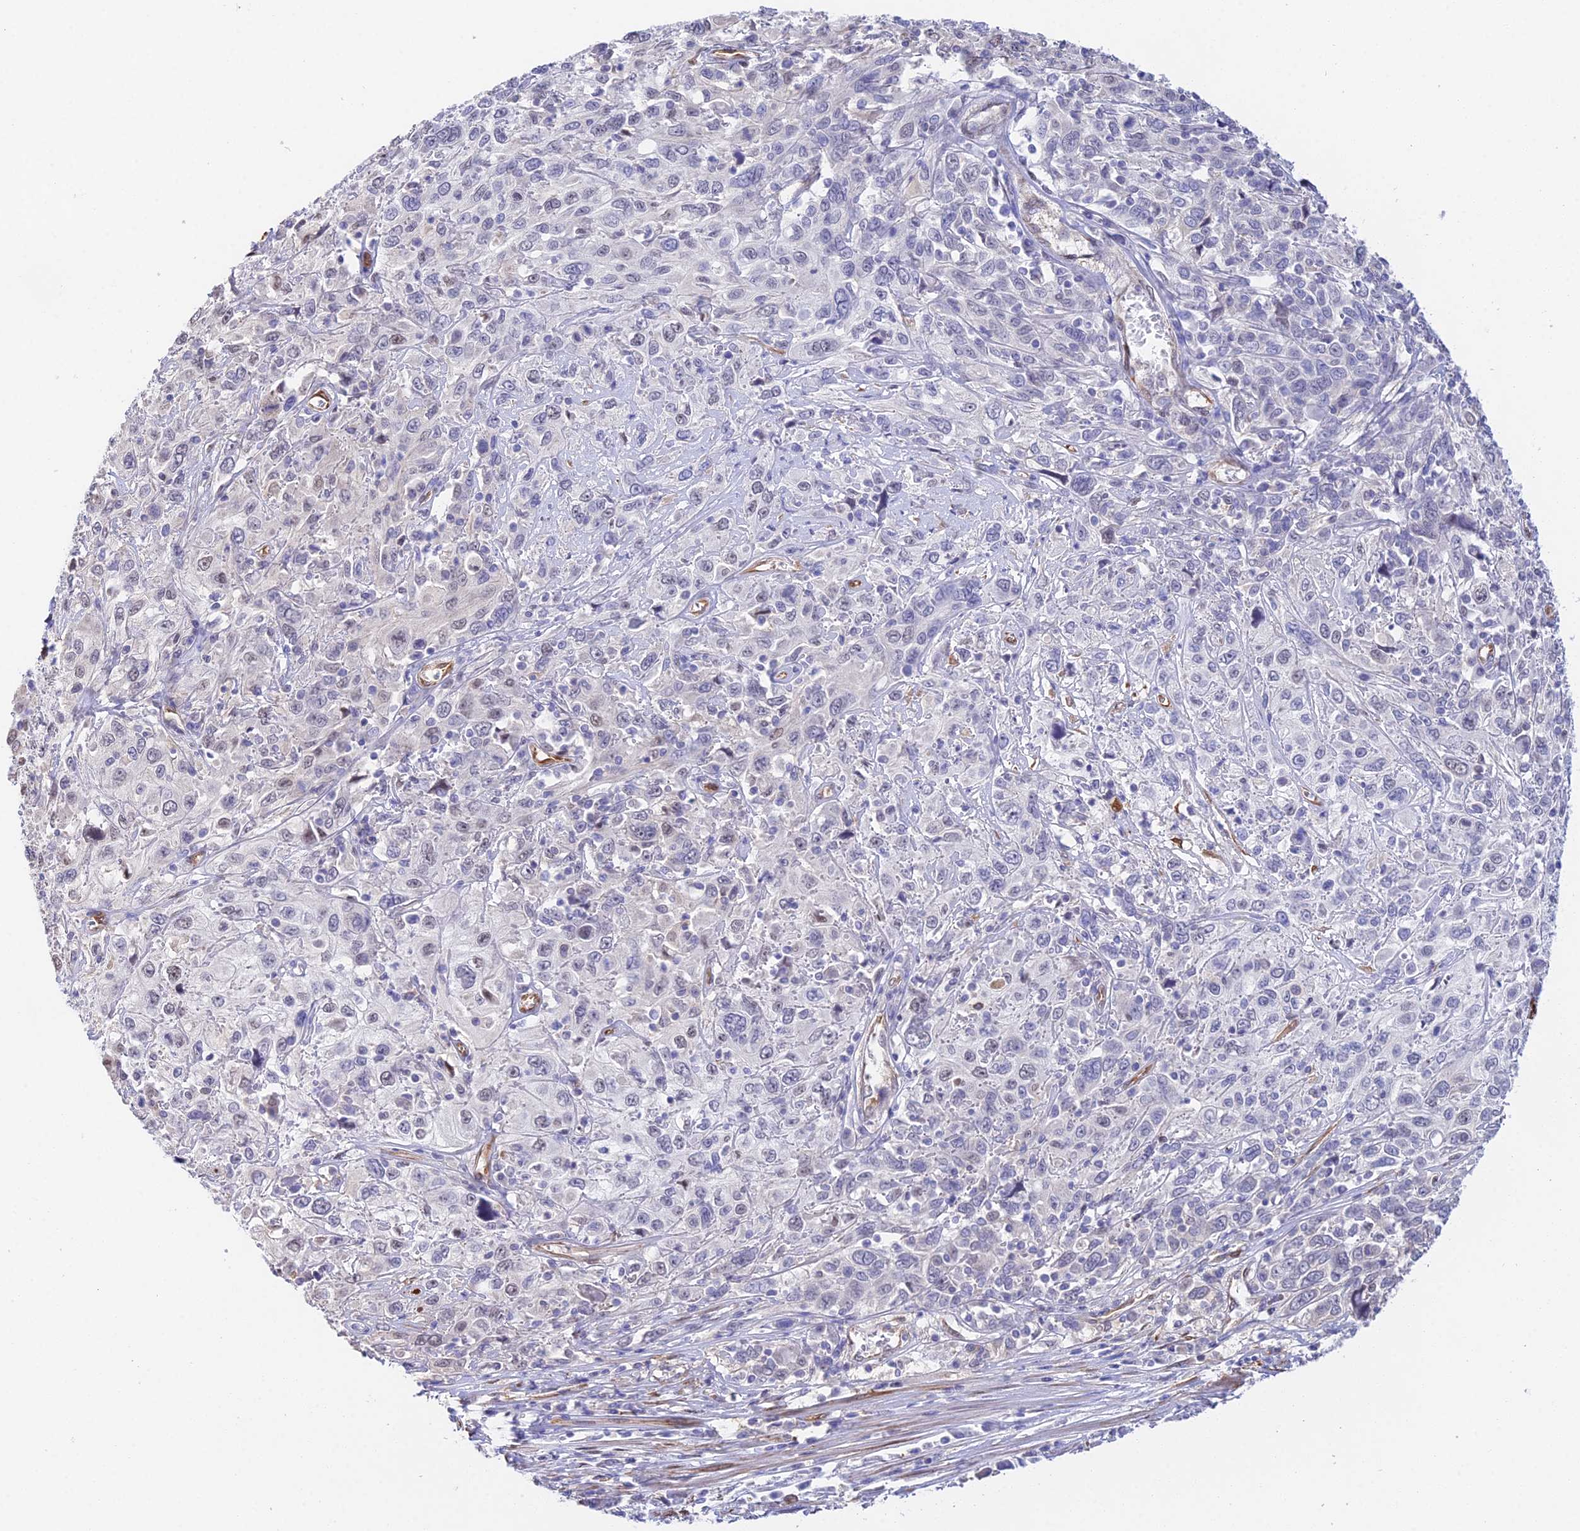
{"staining": {"intensity": "negative", "quantity": "none", "location": "none"}, "tissue": "cervical cancer", "cell_type": "Tumor cells", "image_type": "cancer", "snomed": [{"axis": "morphology", "description": "Squamous cell carcinoma, NOS"}, {"axis": "topography", "description": "Cervix"}], "caption": "DAB immunohistochemical staining of human cervical cancer (squamous cell carcinoma) exhibits no significant positivity in tumor cells.", "gene": "MXRA7", "patient": {"sex": "female", "age": 46}}